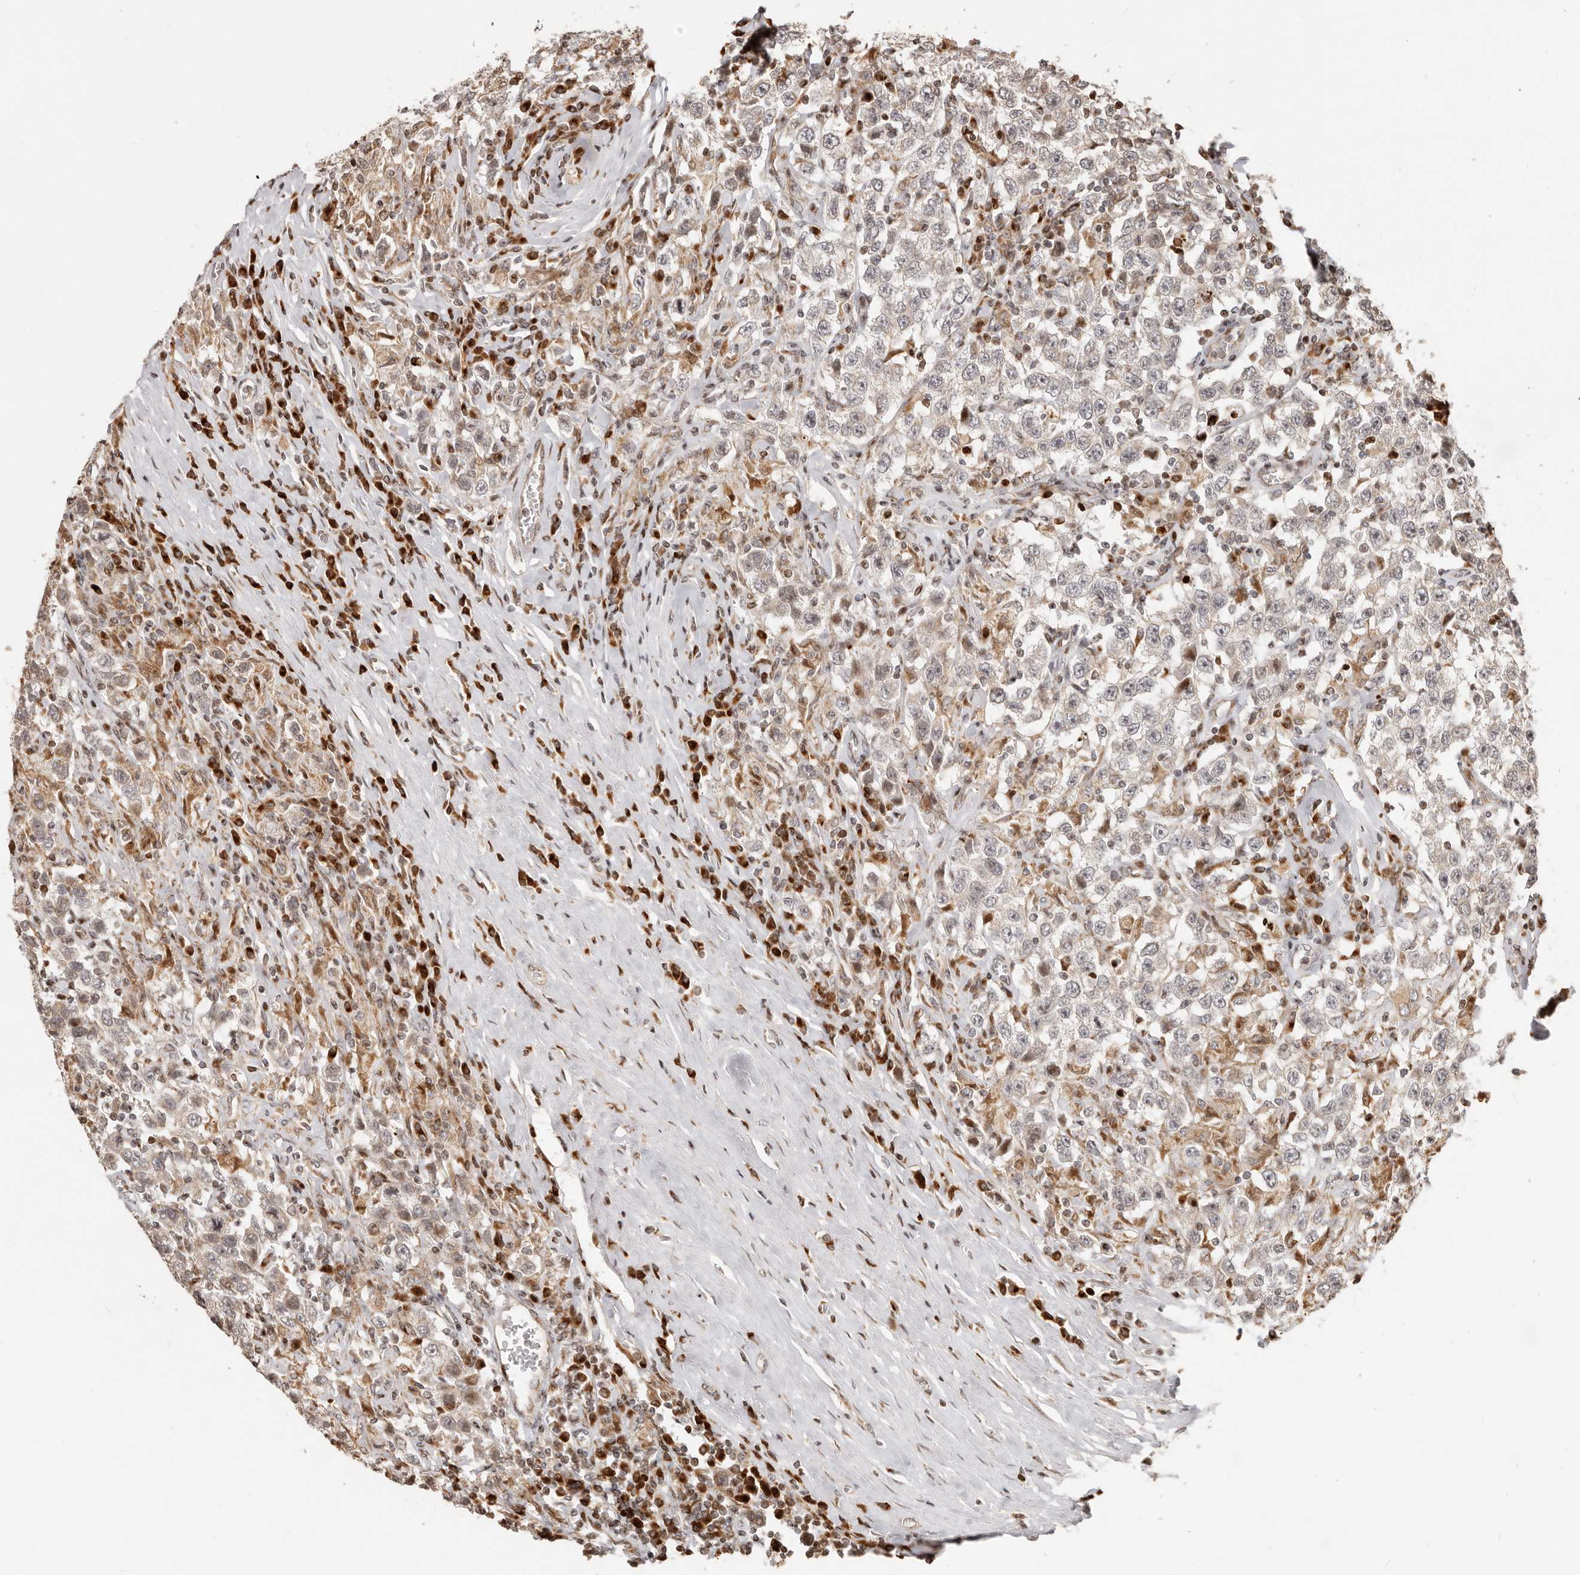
{"staining": {"intensity": "negative", "quantity": "none", "location": "none"}, "tissue": "testis cancer", "cell_type": "Tumor cells", "image_type": "cancer", "snomed": [{"axis": "morphology", "description": "Seminoma, NOS"}, {"axis": "topography", "description": "Testis"}], "caption": "A high-resolution photomicrograph shows IHC staining of testis seminoma, which reveals no significant positivity in tumor cells.", "gene": "TRIM4", "patient": {"sex": "male", "age": 41}}